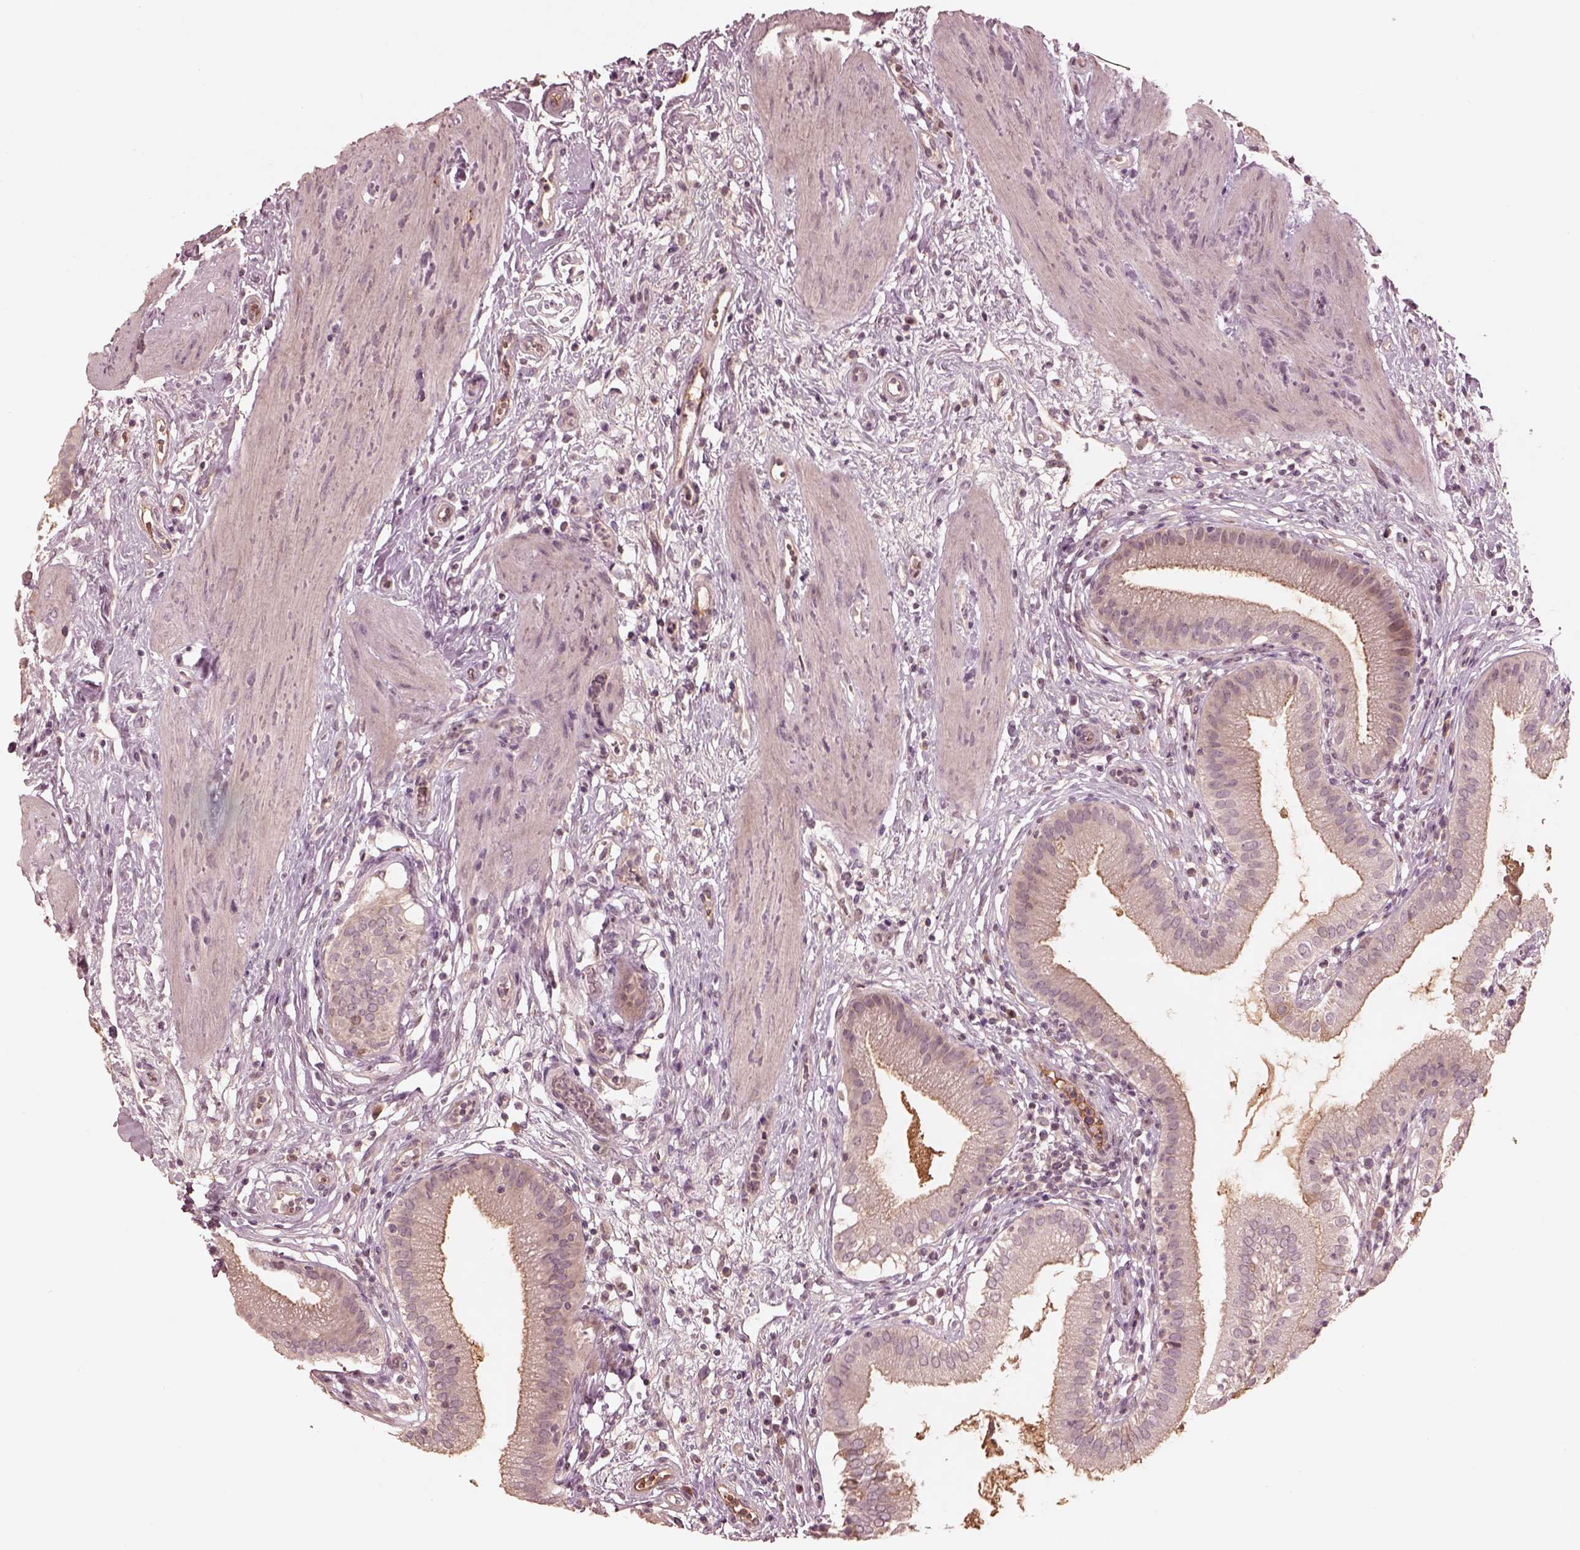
{"staining": {"intensity": "weak", "quantity": ">75%", "location": "cytoplasmic/membranous"}, "tissue": "gallbladder", "cell_type": "Glandular cells", "image_type": "normal", "snomed": [{"axis": "morphology", "description": "Normal tissue, NOS"}, {"axis": "topography", "description": "Gallbladder"}], "caption": "Gallbladder stained with a protein marker demonstrates weak staining in glandular cells.", "gene": "TF", "patient": {"sex": "female", "age": 65}}